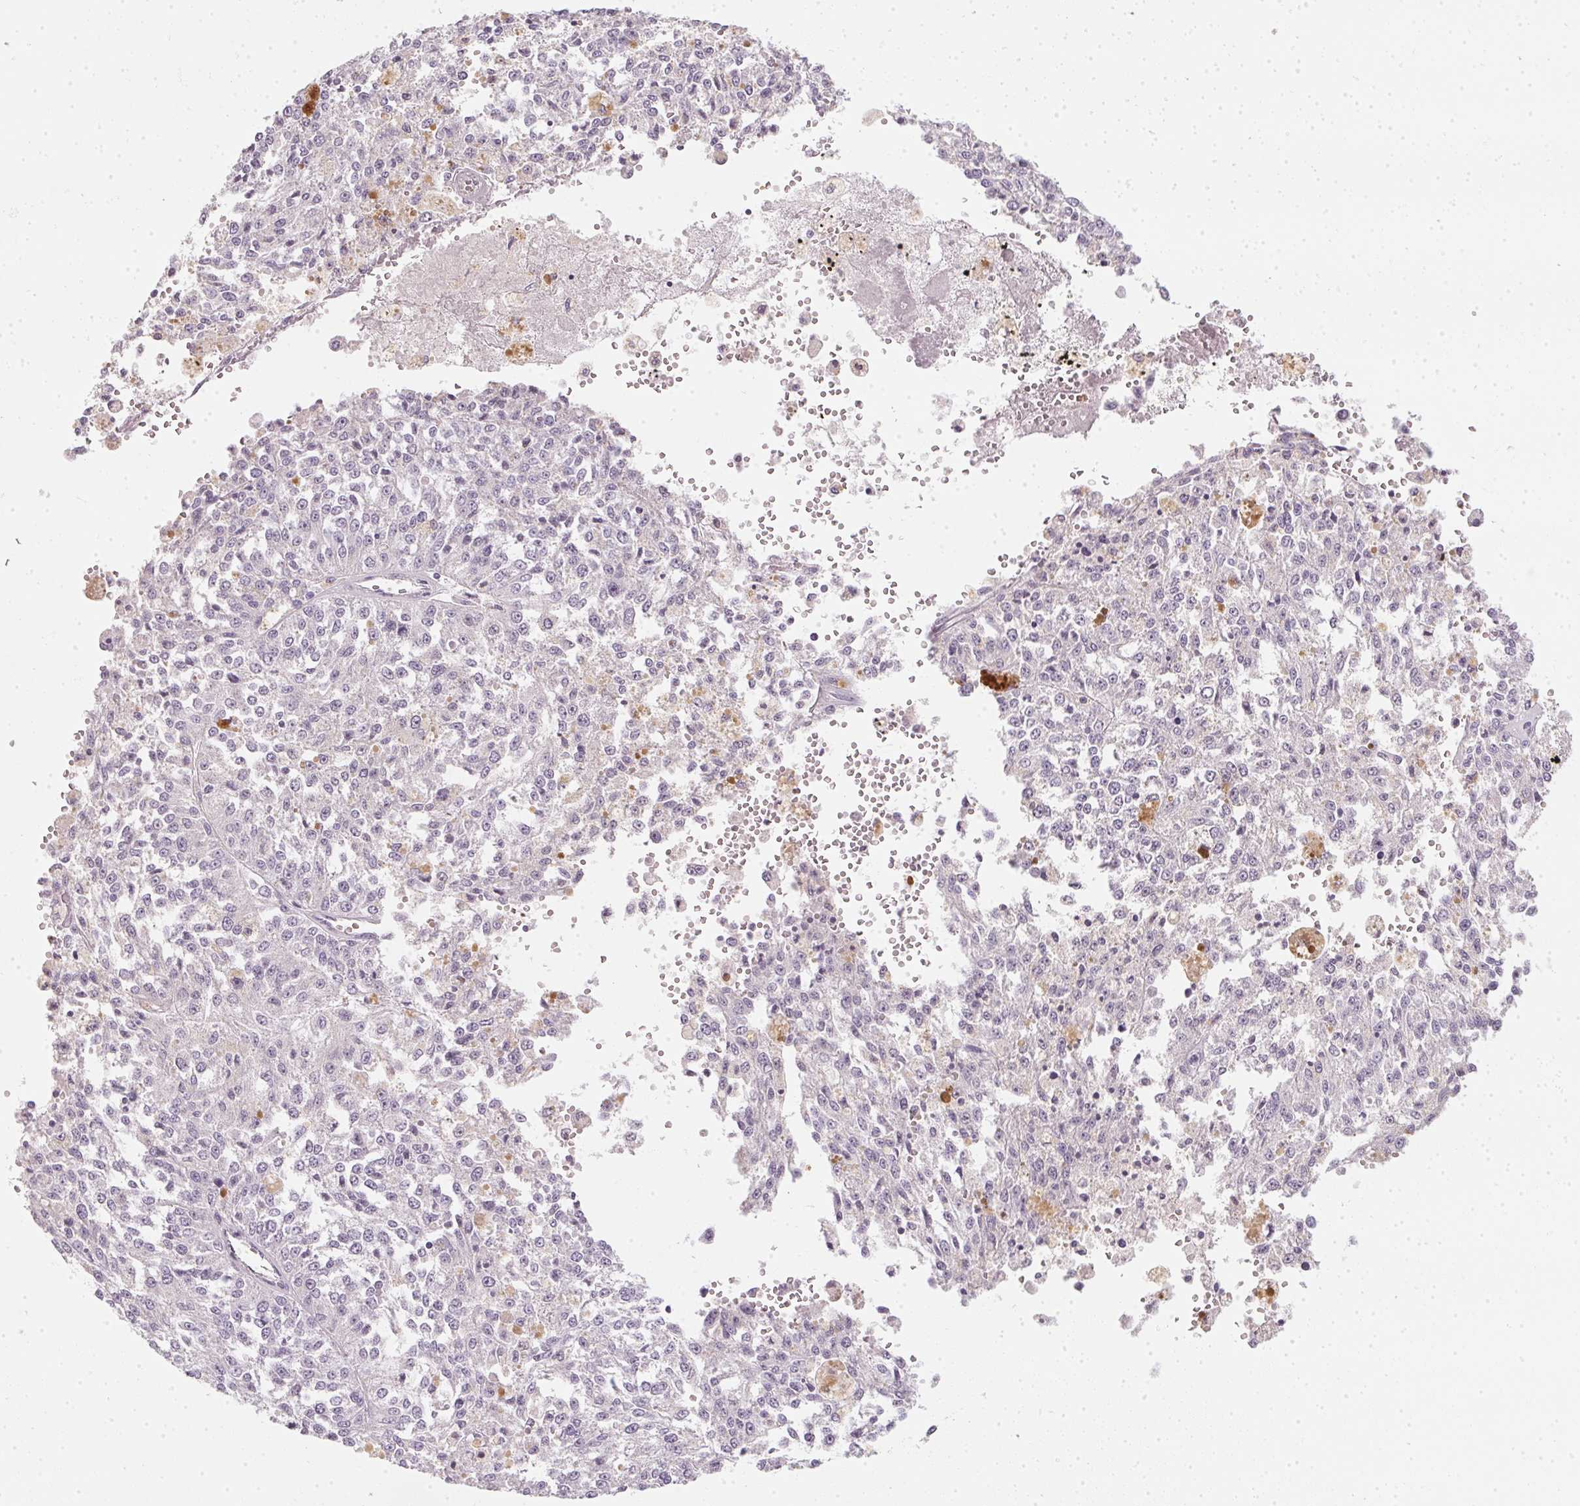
{"staining": {"intensity": "negative", "quantity": "none", "location": "none"}, "tissue": "melanoma", "cell_type": "Tumor cells", "image_type": "cancer", "snomed": [{"axis": "morphology", "description": "Malignant melanoma, Metastatic site"}, {"axis": "topography", "description": "Lymph node"}], "caption": "This is an immunohistochemistry photomicrograph of human malignant melanoma (metastatic site). There is no staining in tumor cells.", "gene": "TMEM72", "patient": {"sex": "female", "age": 64}}